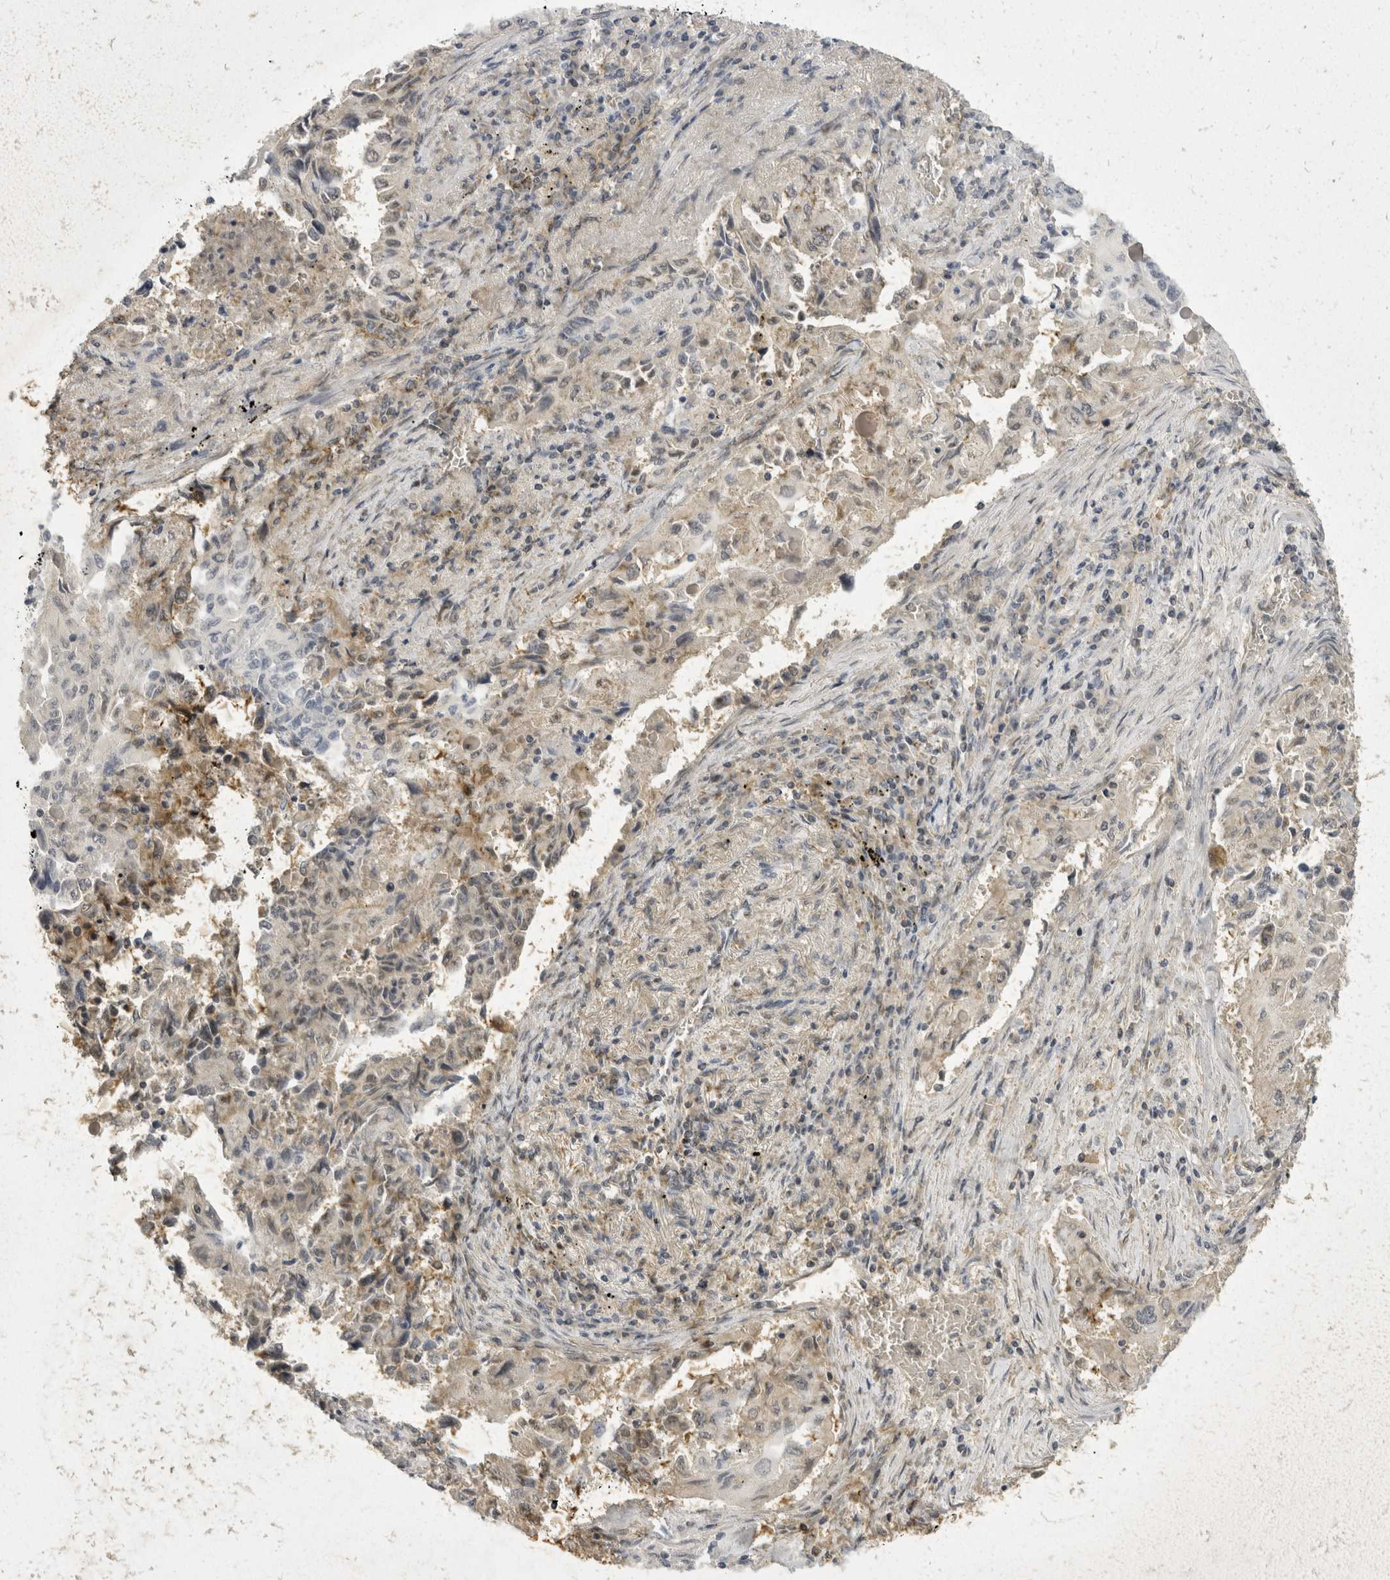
{"staining": {"intensity": "weak", "quantity": "<25%", "location": "cytoplasmic/membranous"}, "tissue": "lung cancer", "cell_type": "Tumor cells", "image_type": "cancer", "snomed": [{"axis": "morphology", "description": "Adenocarcinoma, NOS"}, {"axis": "topography", "description": "Lung"}], "caption": "An image of human lung cancer is negative for staining in tumor cells.", "gene": "TOM1L2", "patient": {"sex": "female", "age": 51}}